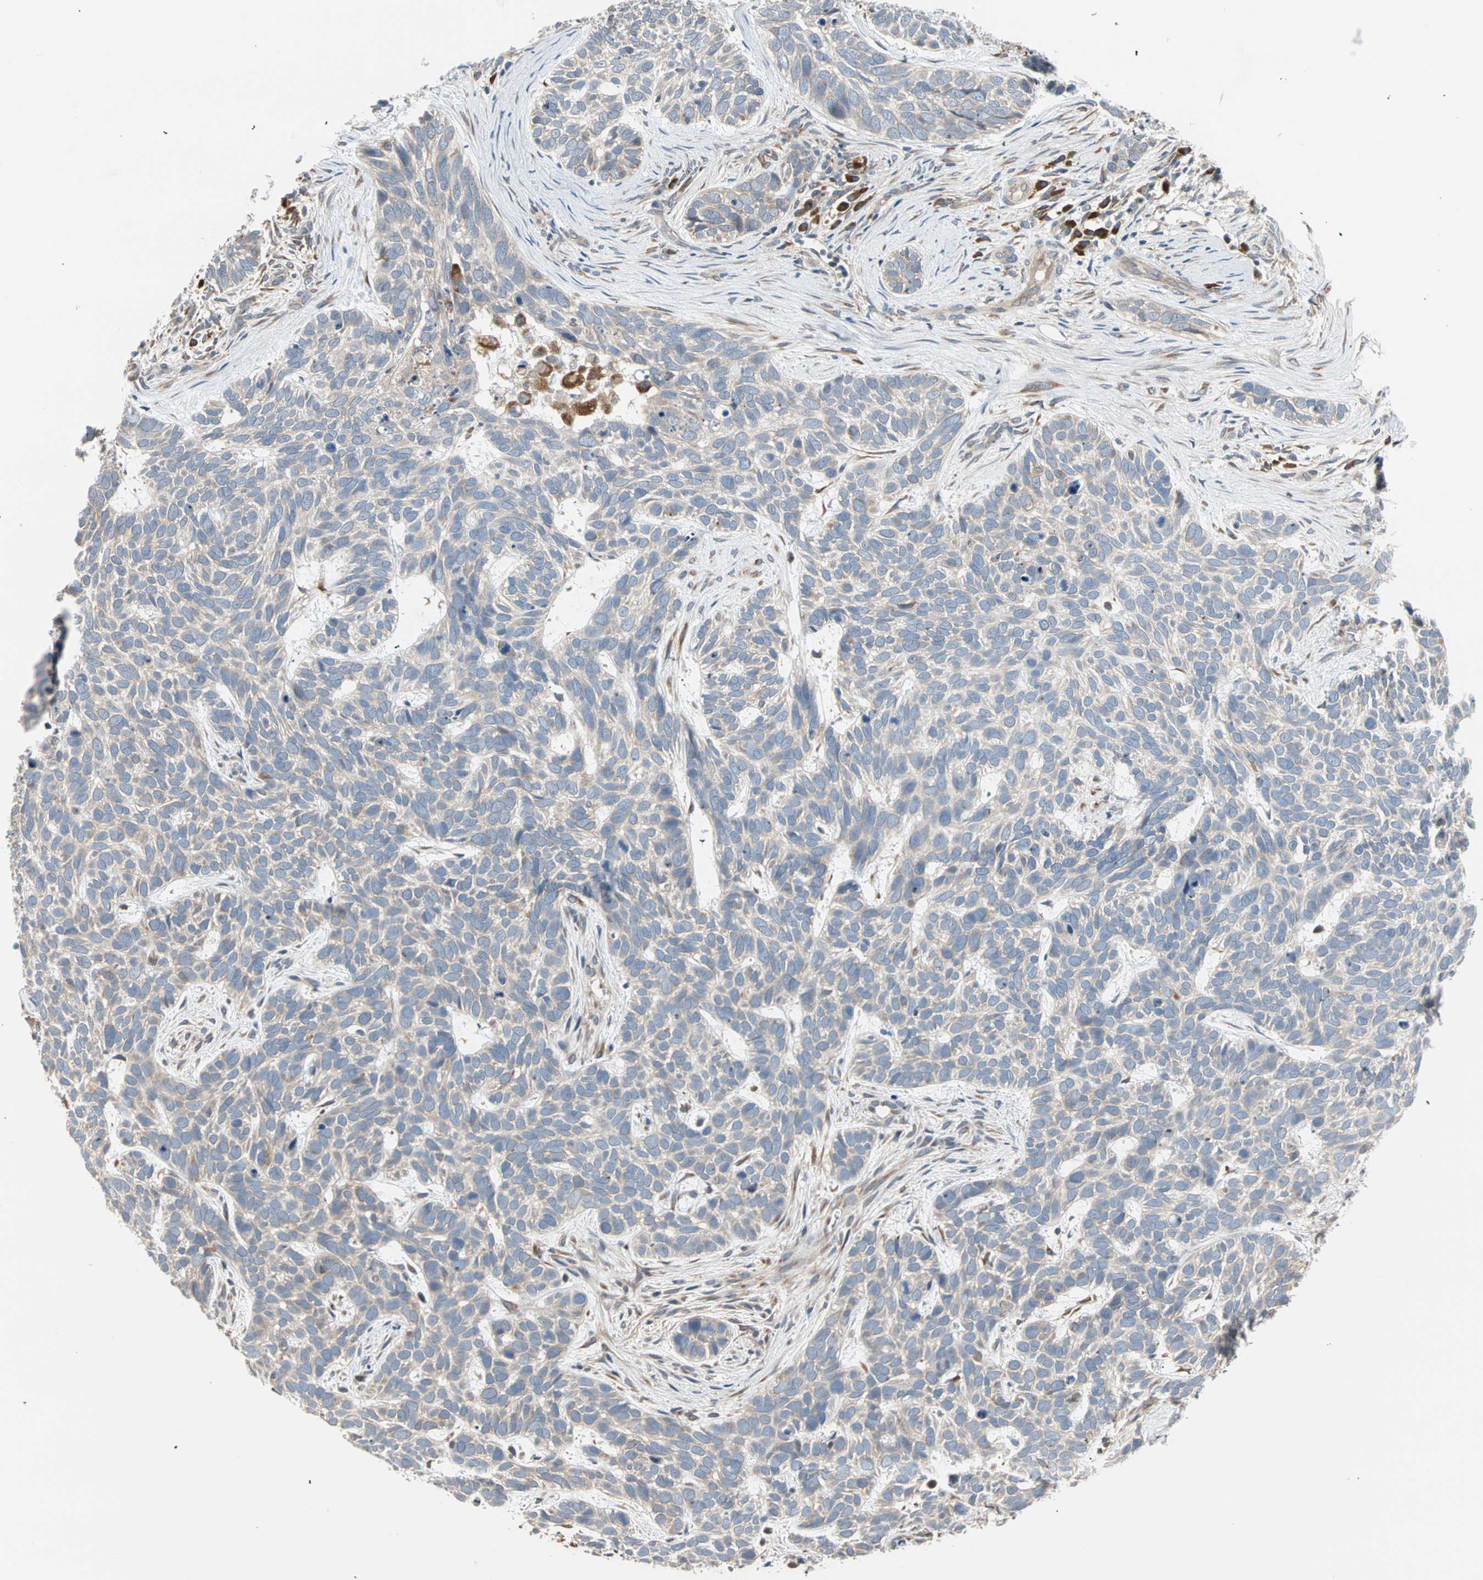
{"staining": {"intensity": "weak", "quantity": "<25%", "location": "cytoplasmic/membranous"}, "tissue": "skin cancer", "cell_type": "Tumor cells", "image_type": "cancer", "snomed": [{"axis": "morphology", "description": "Basal cell carcinoma"}, {"axis": "topography", "description": "Skin"}], "caption": "The immunohistochemistry (IHC) photomicrograph has no significant positivity in tumor cells of skin cancer (basal cell carcinoma) tissue.", "gene": "SAR1A", "patient": {"sex": "male", "age": 87}}